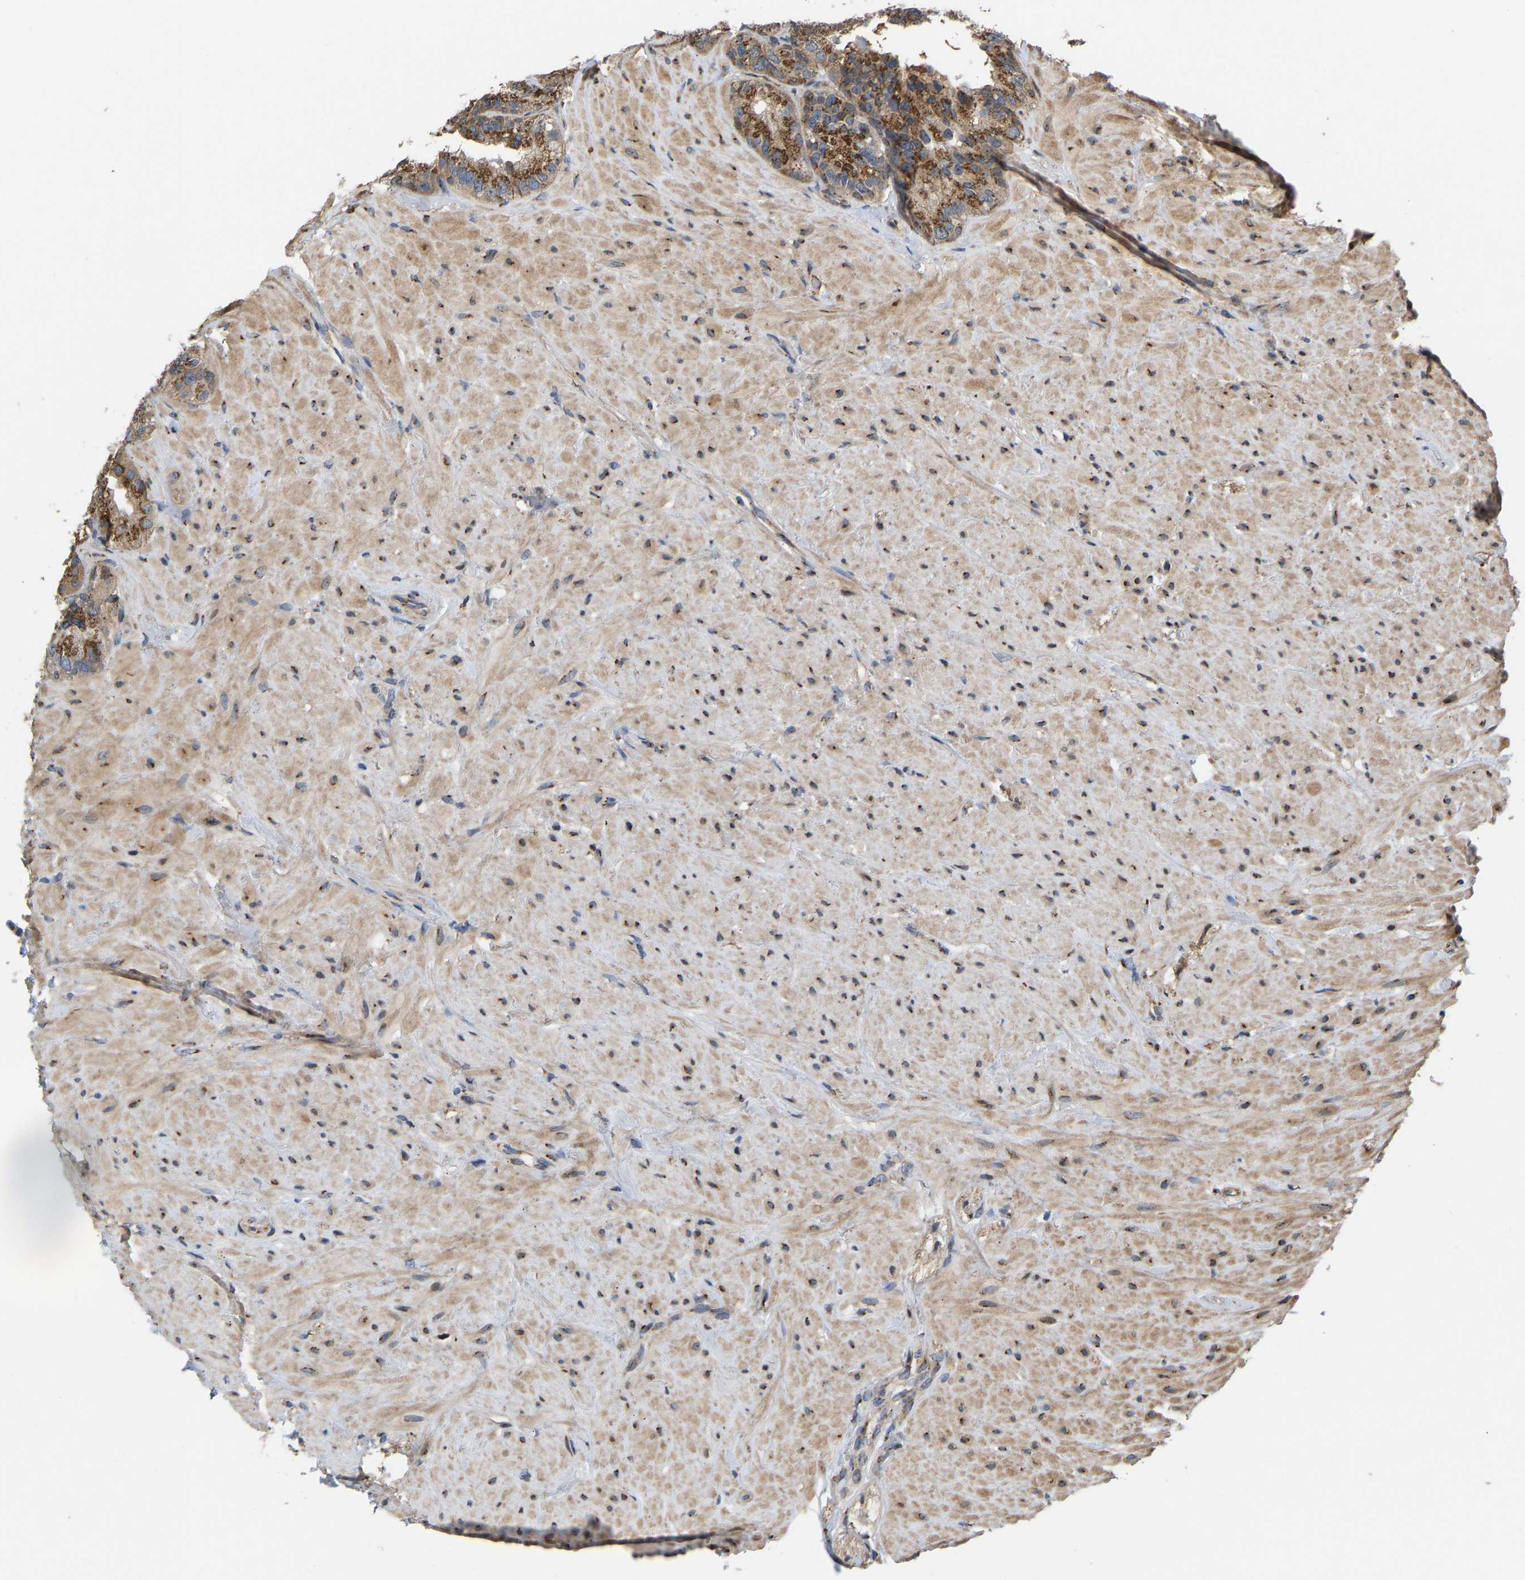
{"staining": {"intensity": "moderate", "quantity": ">75%", "location": "cytoplasmic/membranous"}, "tissue": "seminal vesicle", "cell_type": "Glandular cells", "image_type": "normal", "snomed": [{"axis": "morphology", "description": "Normal tissue, NOS"}, {"axis": "topography", "description": "Seminal veicle"}], "caption": "Human seminal vesicle stained with a brown dye displays moderate cytoplasmic/membranous positive staining in about >75% of glandular cells.", "gene": "YIPF4", "patient": {"sex": "male", "age": 68}}